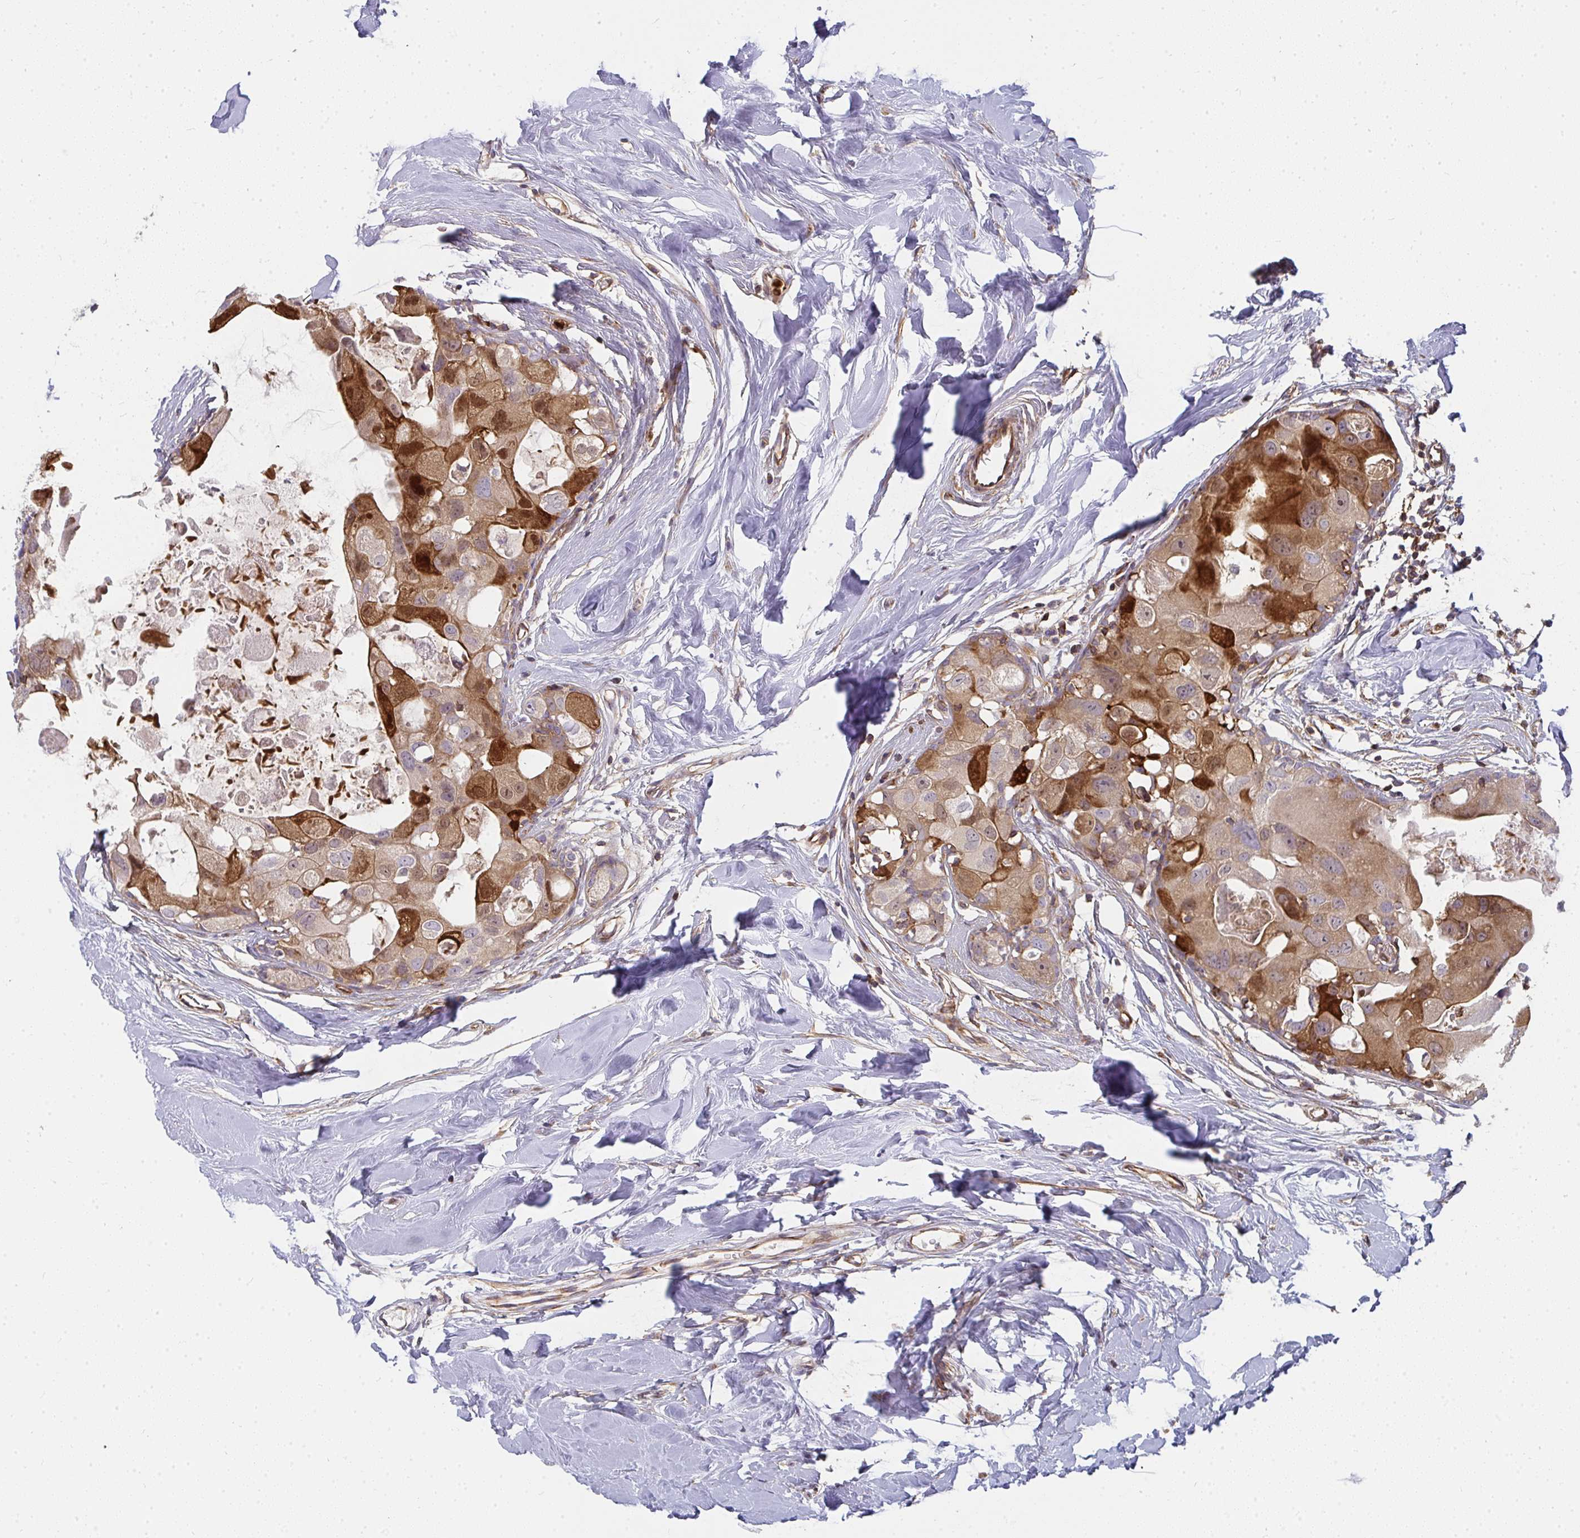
{"staining": {"intensity": "moderate", "quantity": "25%-75%", "location": "cytoplasmic/membranous"}, "tissue": "breast cancer", "cell_type": "Tumor cells", "image_type": "cancer", "snomed": [{"axis": "morphology", "description": "Duct carcinoma"}, {"axis": "topography", "description": "Breast"}], "caption": "IHC micrograph of breast cancer stained for a protein (brown), which displays medium levels of moderate cytoplasmic/membranous positivity in approximately 25%-75% of tumor cells.", "gene": "CSF3R", "patient": {"sex": "female", "age": 43}}